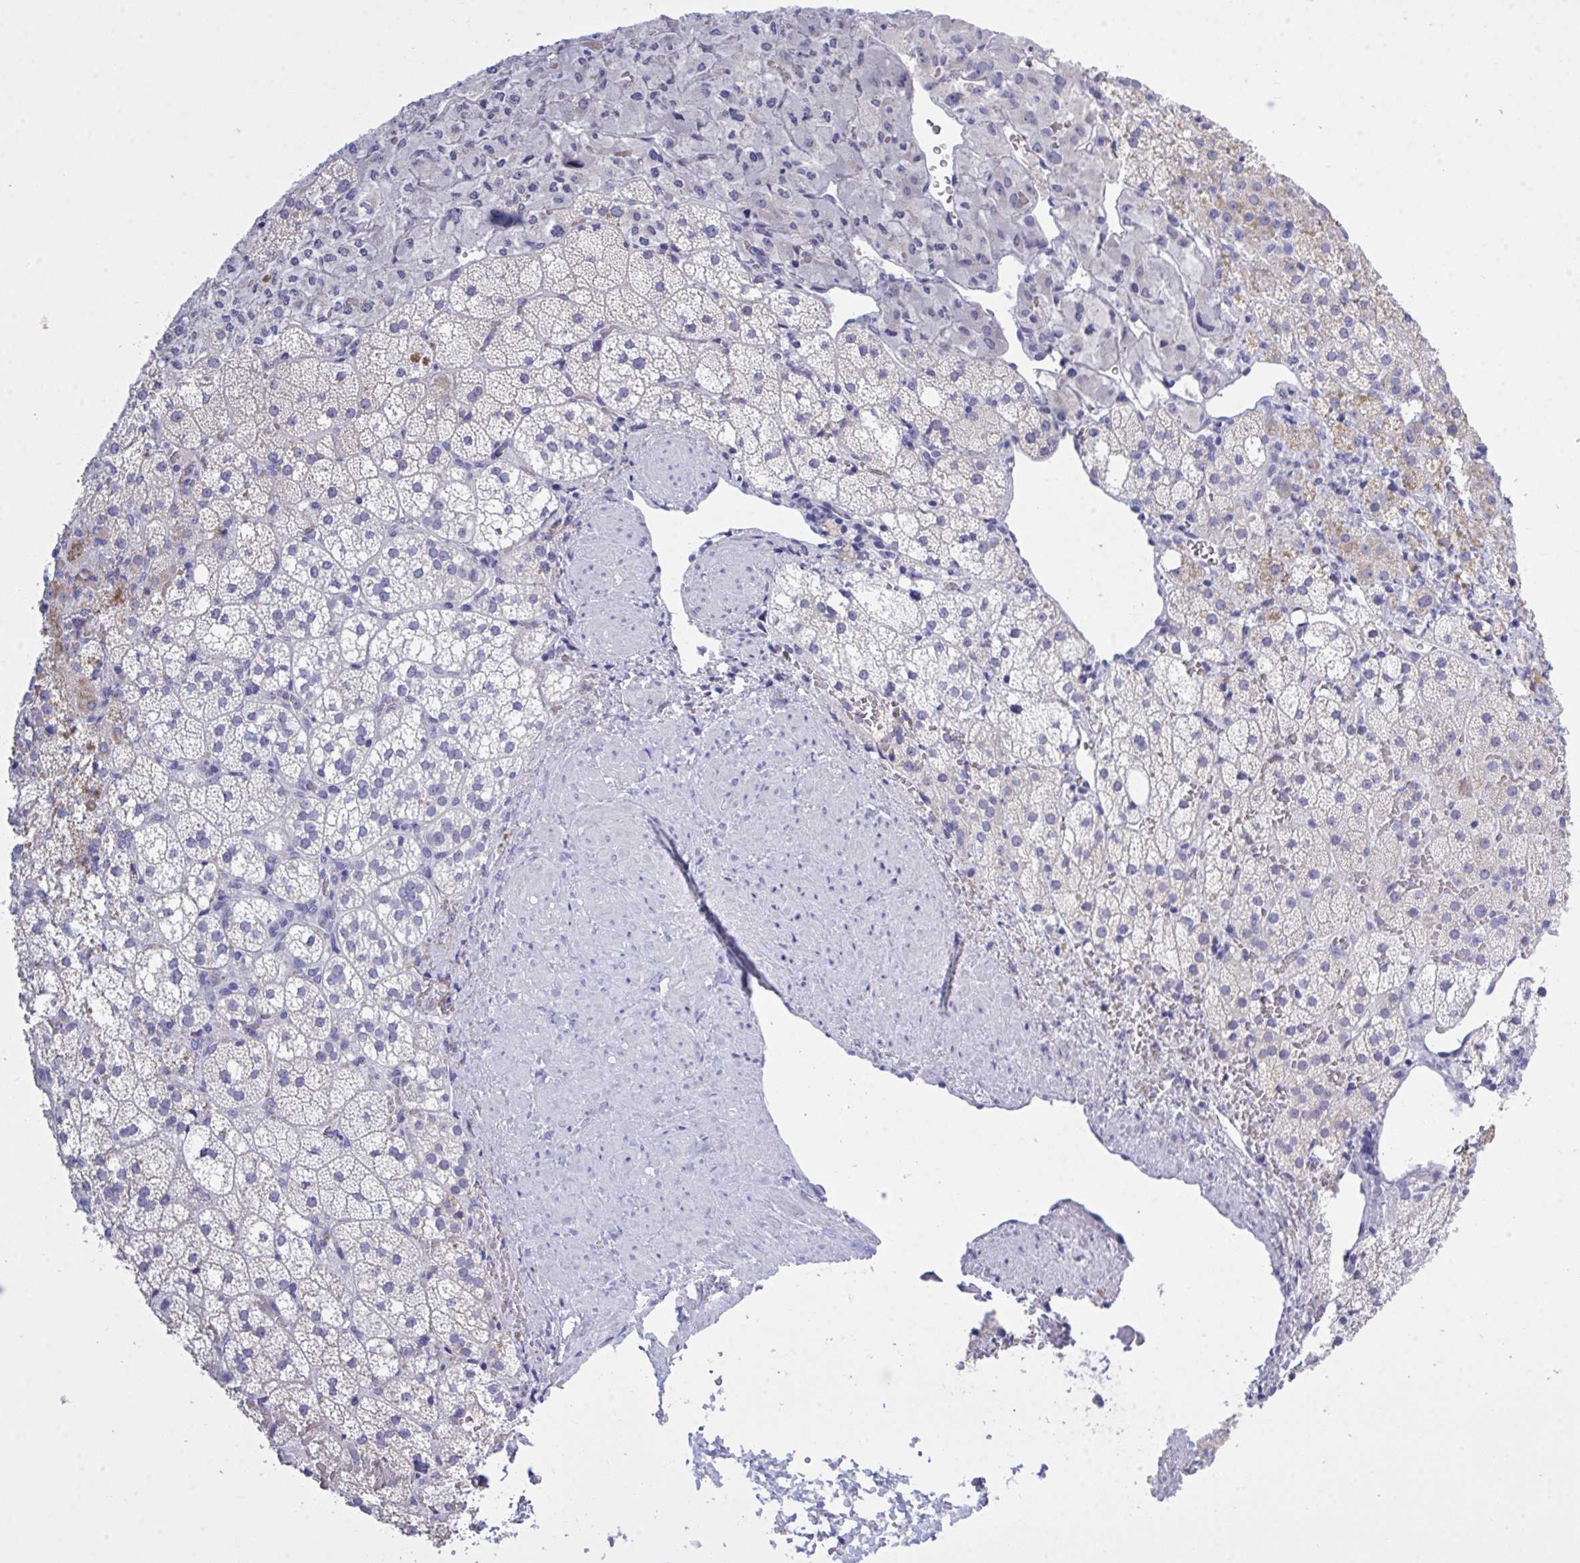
{"staining": {"intensity": "negative", "quantity": "none", "location": "none"}, "tissue": "adrenal gland", "cell_type": "Glandular cells", "image_type": "normal", "snomed": [{"axis": "morphology", "description": "Normal tissue, NOS"}, {"axis": "topography", "description": "Adrenal gland"}], "caption": "Image shows no protein positivity in glandular cells of normal adrenal gland.", "gene": "GLB1L2", "patient": {"sex": "male", "age": 53}}